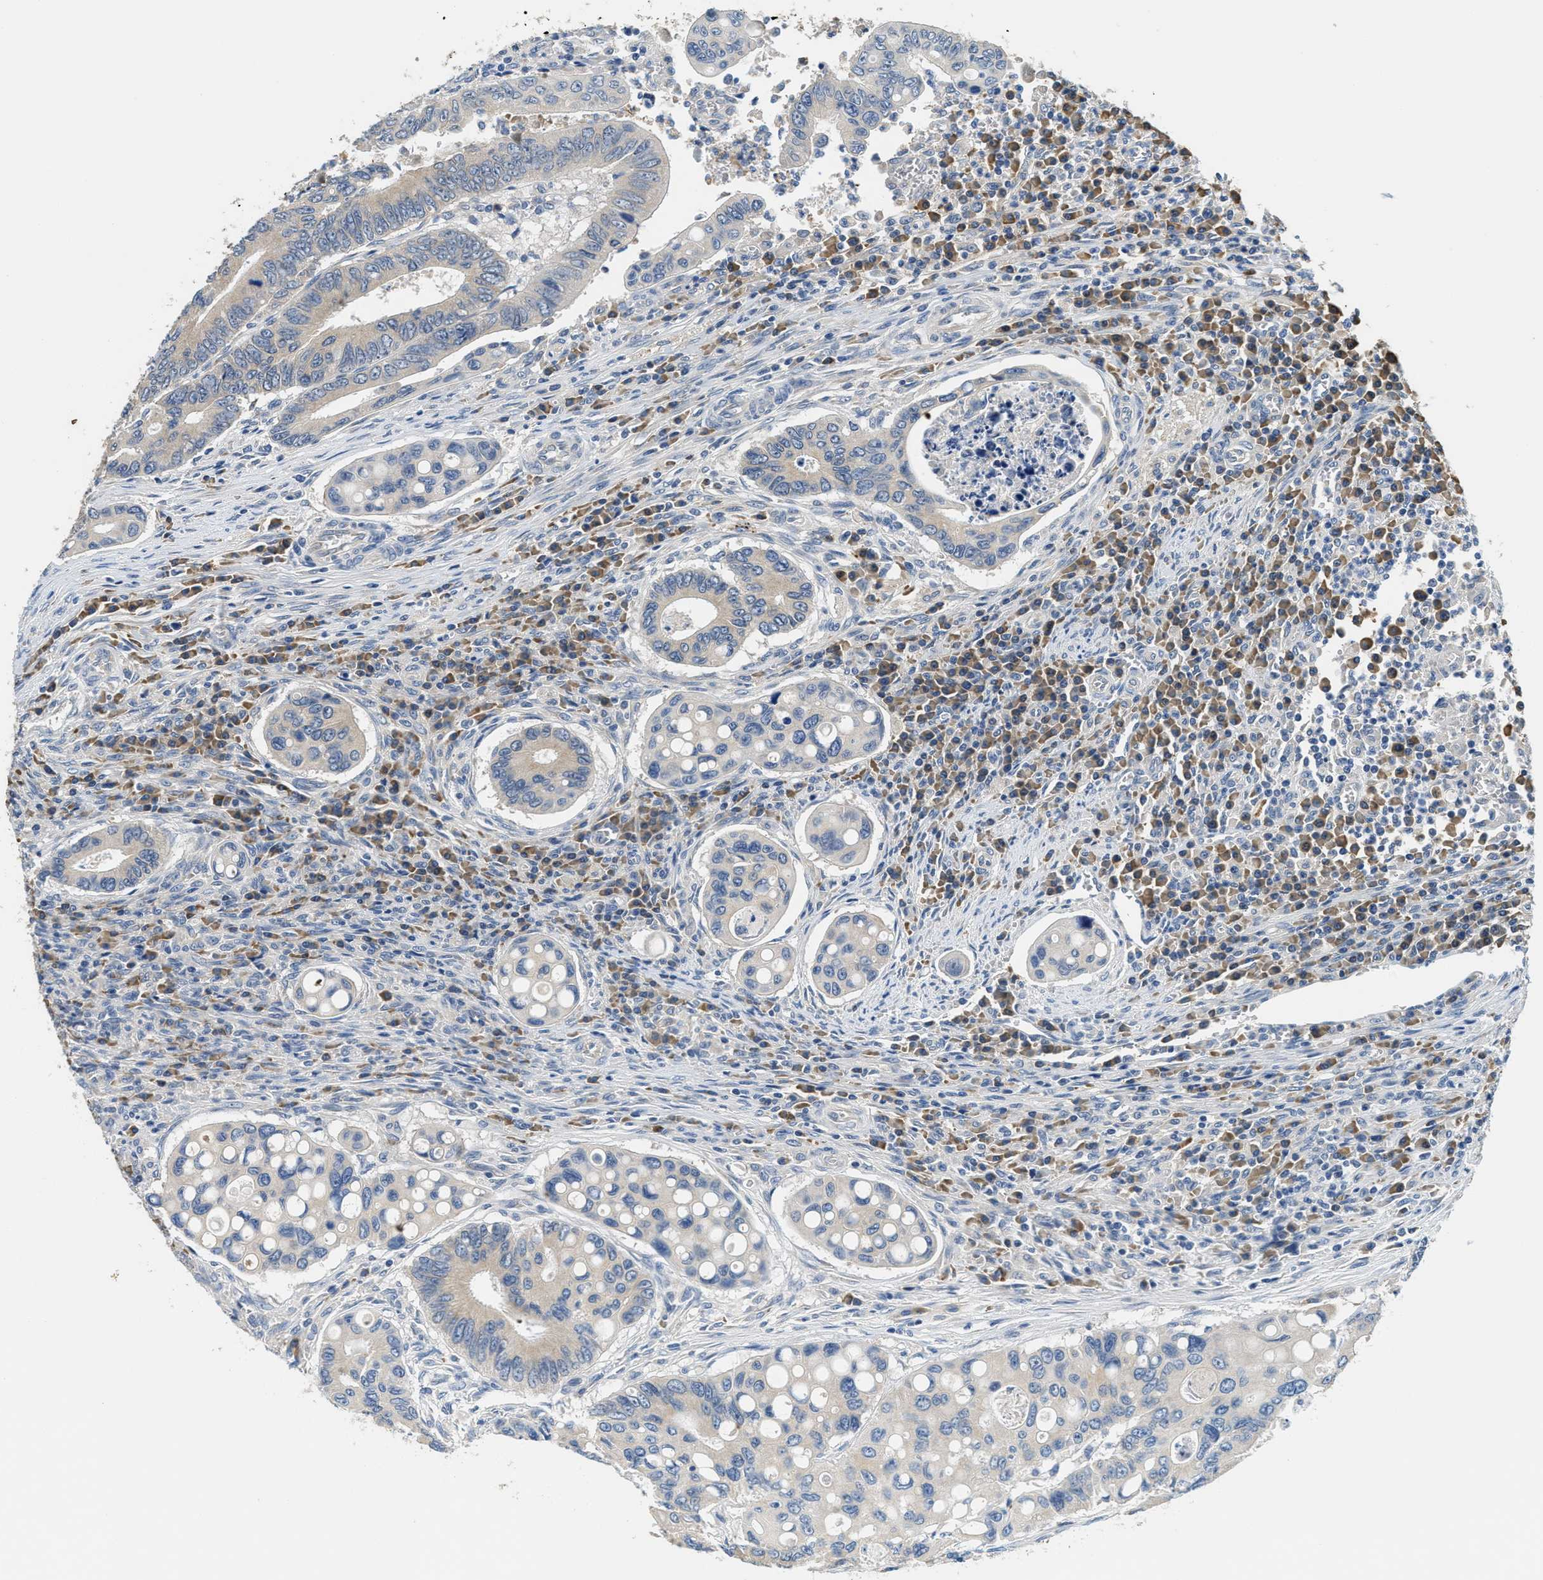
{"staining": {"intensity": "weak", "quantity": "<25%", "location": "cytoplasmic/membranous"}, "tissue": "colorectal cancer", "cell_type": "Tumor cells", "image_type": "cancer", "snomed": [{"axis": "morphology", "description": "Inflammation, NOS"}, {"axis": "morphology", "description": "Adenocarcinoma, NOS"}, {"axis": "topography", "description": "Colon"}], "caption": "Micrograph shows no significant protein staining in tumor cells of colorectal cancer.", "gene": "ALDH3A2", "patient": {"sex": "male", "age": 72}}